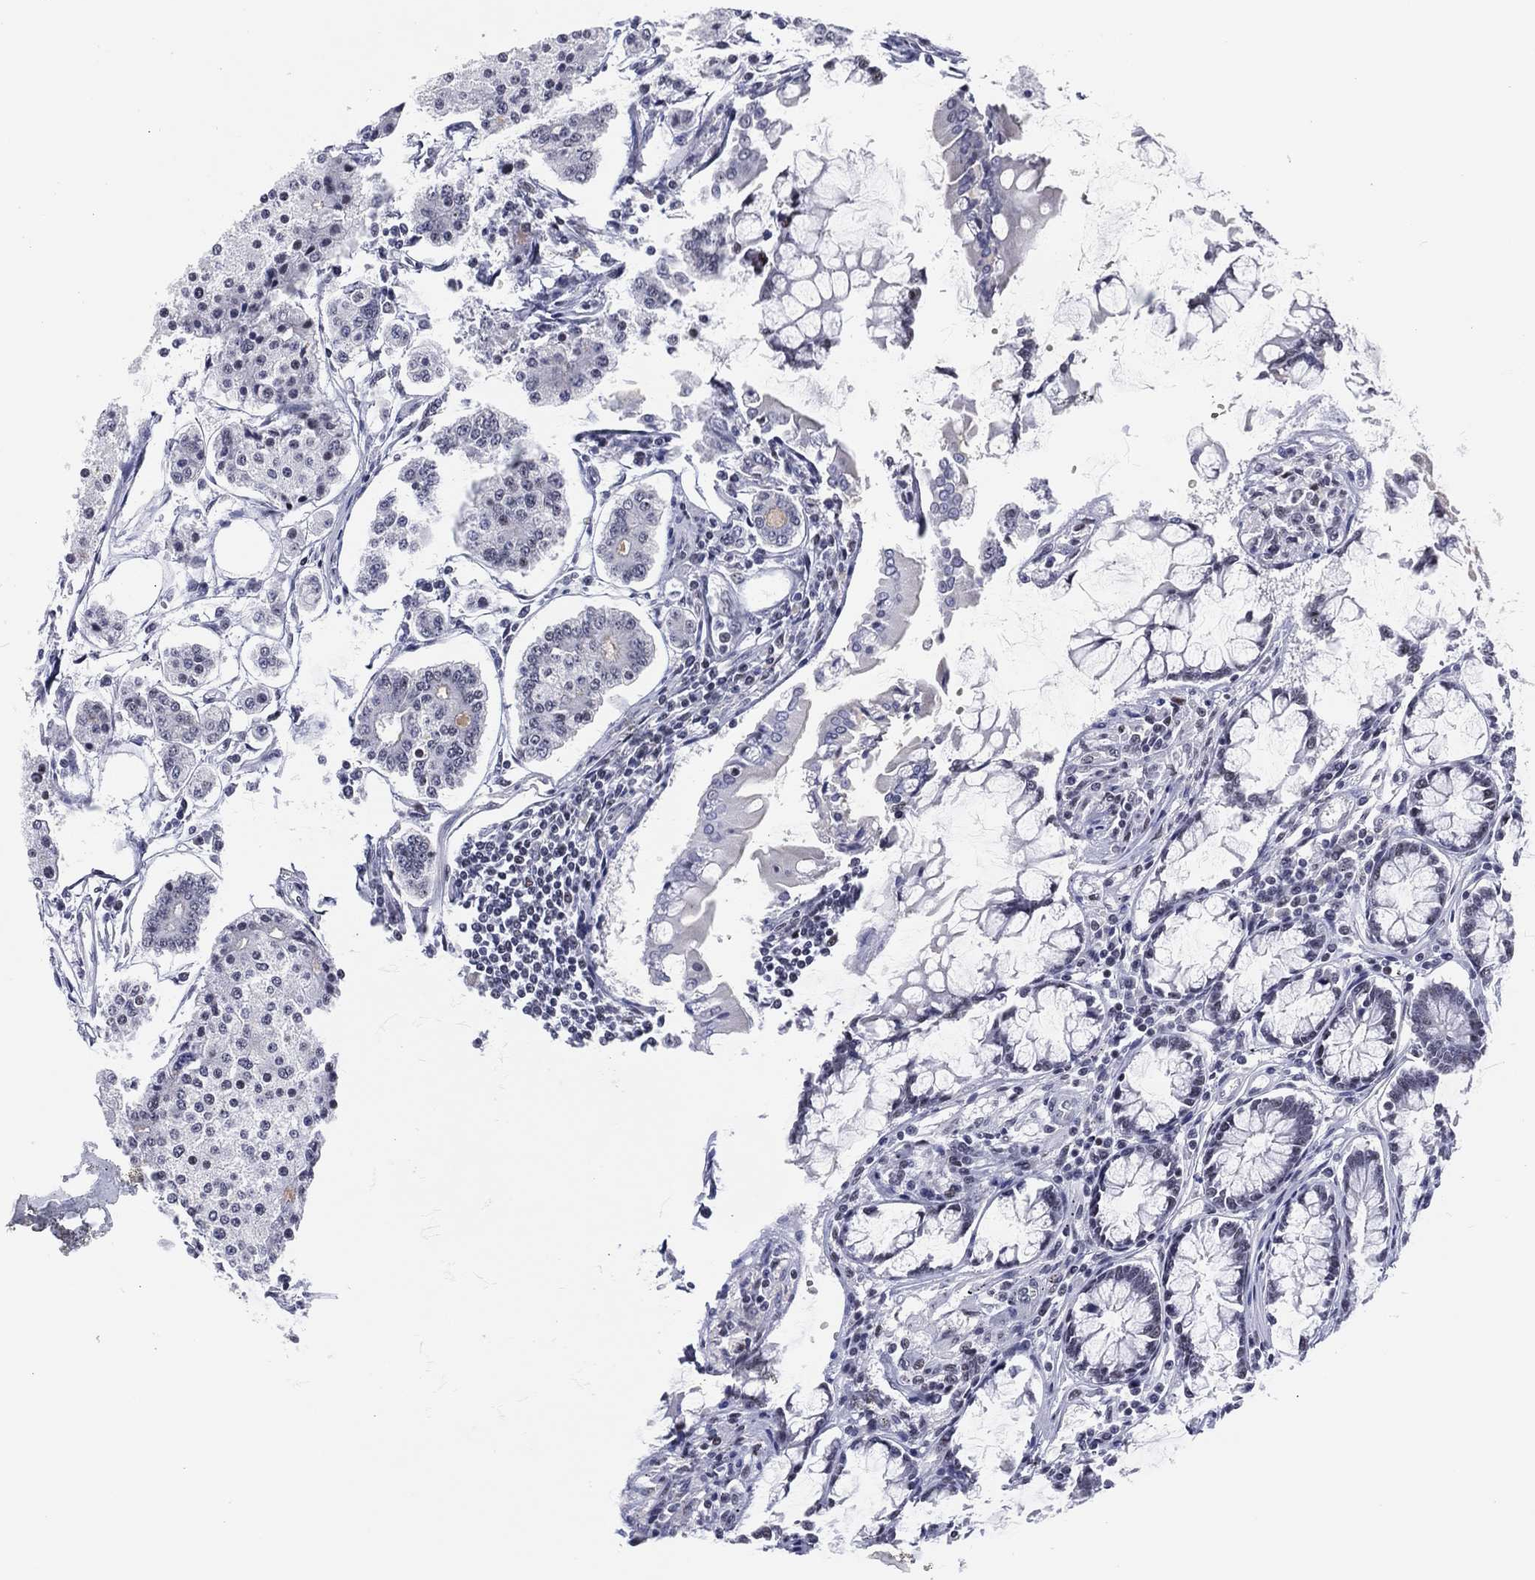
{"staining": {"intensity": "negative", "quantity": "none", "location": "none"}, "tissue": "carcinoid", "cell_type": "Tumor cells", "image_type": "cancer", "snomed": [{"axis": "morphology", "description": "Carcinoid, malignant, NOS"}, {"axis": "topography", "description": "Small intestine"}], "caption": "Immunohistochemistry (IHC) histopathology image of carcinoid stained for a protein (brown), which exhibits no staining in tumor cells.", "gene": "MAPK8IP1", "patient": {"sex": "female", "age": 65}}